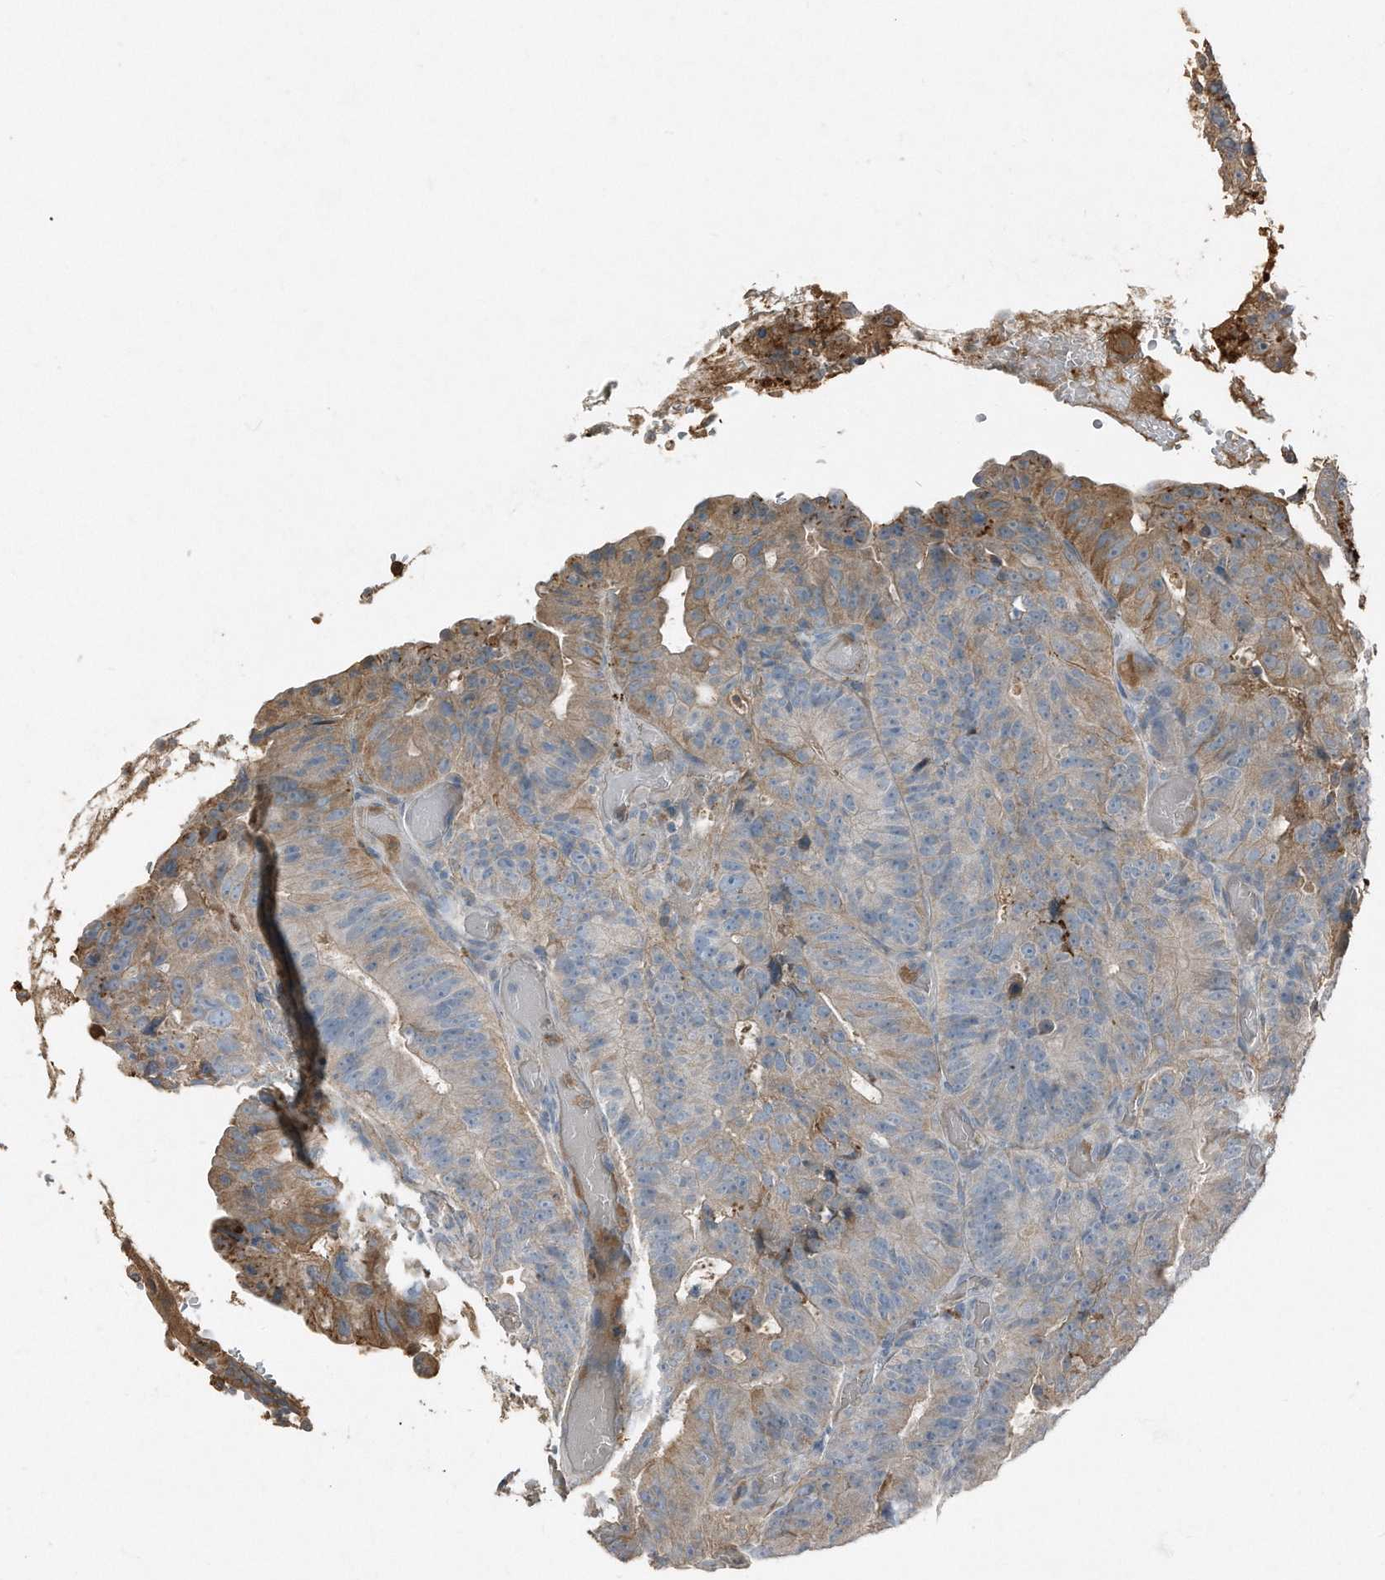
{"staining": {"intensity": "moderate", "quantity": "<25%", "location": "cytoplasmic/membranous"}, "tissue": "colorectal cancer", "cell_type": "Tumor cells", "image_type": "cancer", "snomed": [{"axis": "morphology", "description": "Adenocarcinoma, NOS"}, {"axis": "topography", "description": "Colon"}], "caption": "This is an image of immunohistochemistry staining of colorectal cancer (adenocarcinoma), which shows moderate staining in the cytoplasmic/membranous of tumor cells.", "gene": "C9", "patient": {"sex": "male", "age": 87}}